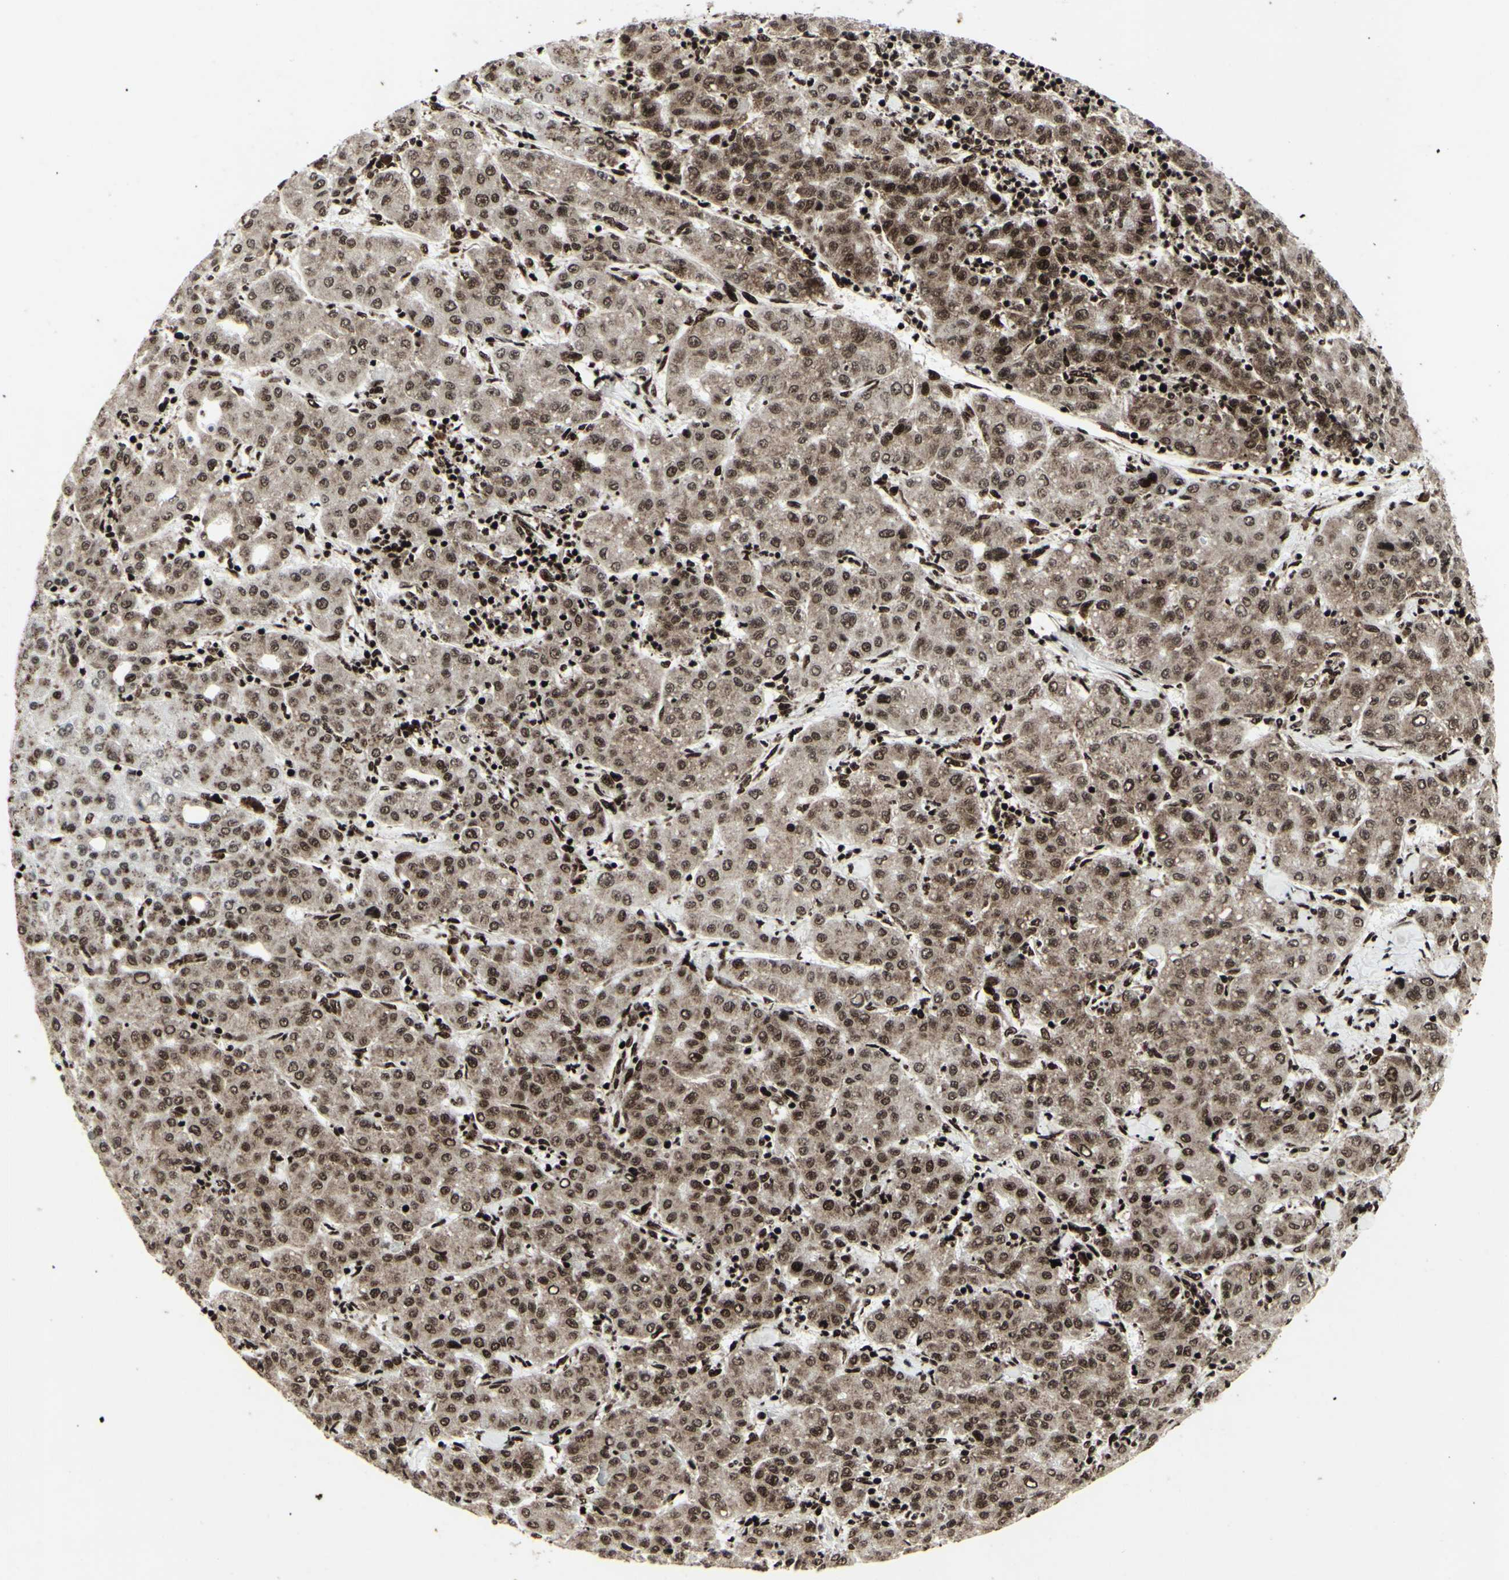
{"staining": {"intensity": "moderate", "quantity": ">75%", "location": "cytoplasmic/membranous,nuclear"}, "tissue": "liver cancer", "cell_type": "Tumor cells", "image_type": "cancer", "snomed": [{"axis": "morphology", "description": "Carcinoma, Hepatocellular, NOS"}, {"axis": "topography", "description": "Liver"}], "caption": "Immunohistochemical staining of liver hepatocellular carcinoma shows medium levels of moderate cytoplasmic/membranous and nuclear positivity in about >75% of tumor cells.", "gene": "U2AF2", "patient": {"sex": "male", "age": 65}}